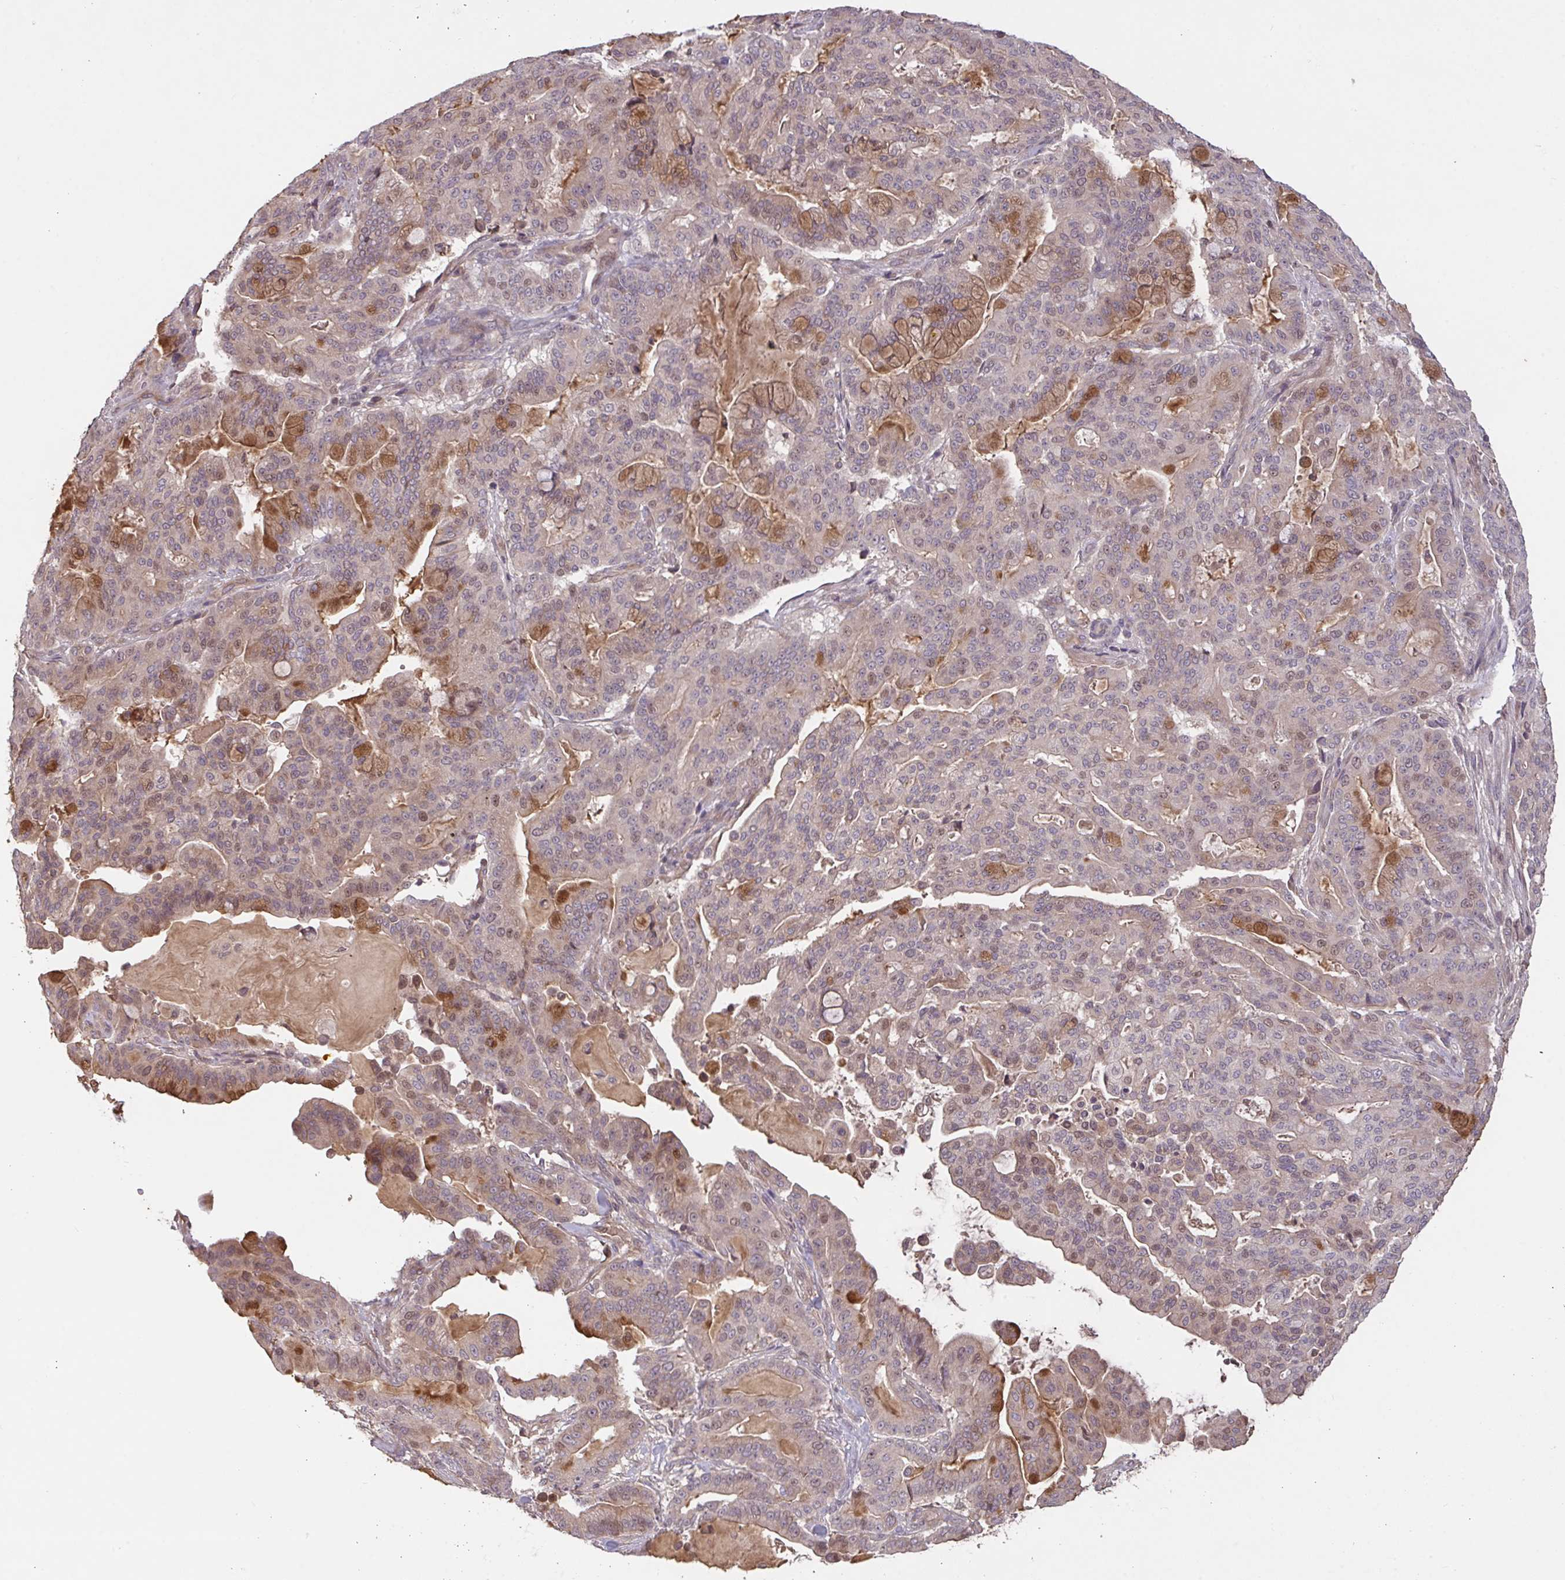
{"staining": {"intensity": "weak", "quantity": "<25%", "location": "cytoplasmic/membranous,nuclear"}, "tissue": "pancreatic cancer", "cell_type": "Tumor cells", "image_type": "cancer", "snomed": [{"axis": "morphology", "description": "Adenocarcinoma, NOS"}, {"axis": "topography", "description": "Pancreas"}], "caption": "Pancreatic cancer stained for a protein using immunohistochemistry (IHC) shows no positivity tumor cells.", "gene": "FCER1A", "patient": {"sex": "male", "age": 63}}